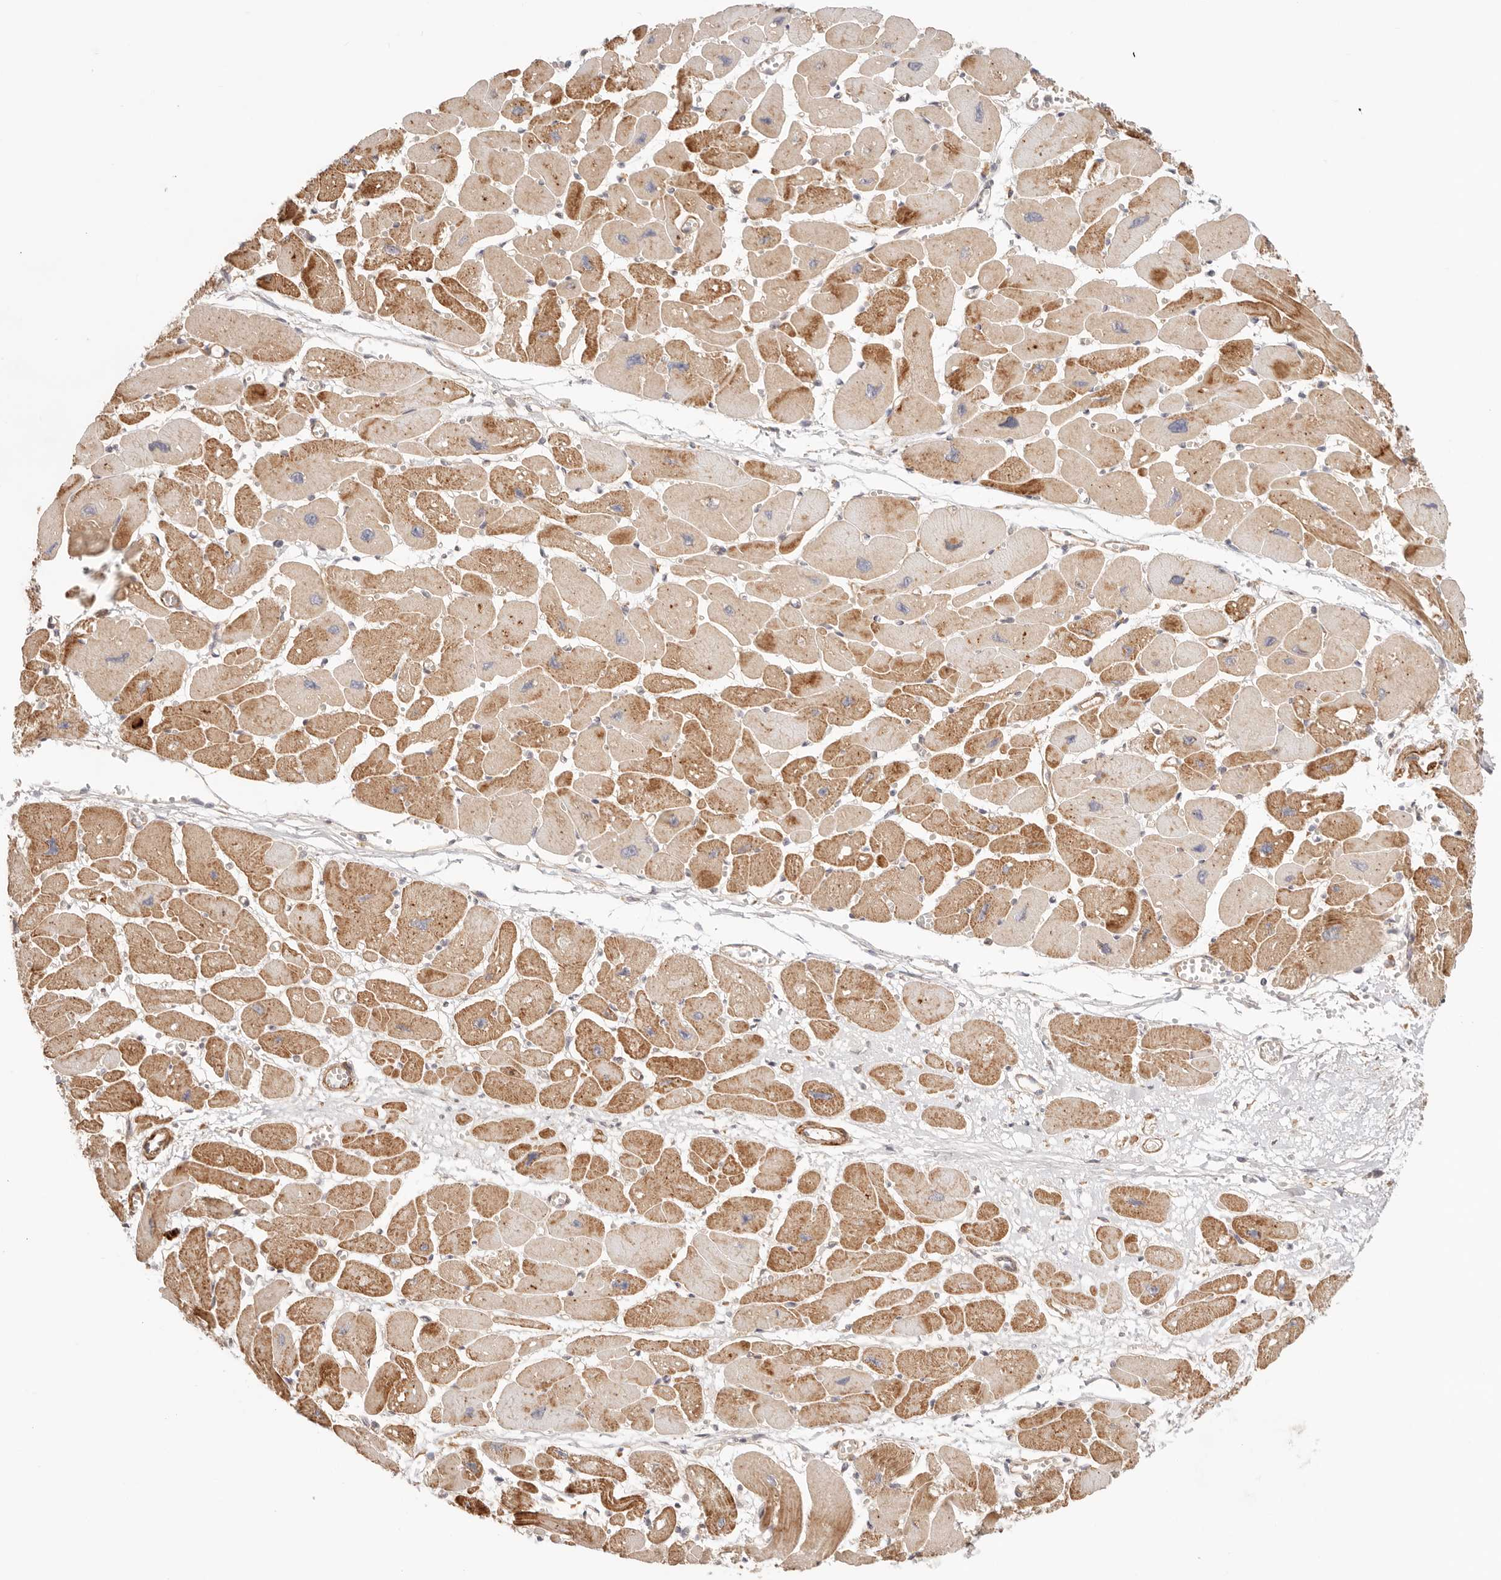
{"staining": {"intensity": "moderate", "quantity": ">75%", "location": "cytoplasmic/membranous"}, "tissue": "heart muscle", "cell_type": "Cardiomyocytes", "image_type": "normal", "snomed": [{"axis": "morphology", "description": "Normal tissue, NOS"}, {"axis": "topography", "description": "Heart"}], "caption": "This histopathology image exhibits immunohistochemistry staining of benign heart muscle, with medium moderate cytoplasmic/membranous staining in about >75% of cardiomyocytes.", "gene": "IL1R2", "patient": {"sex": "female", "age": 54}}